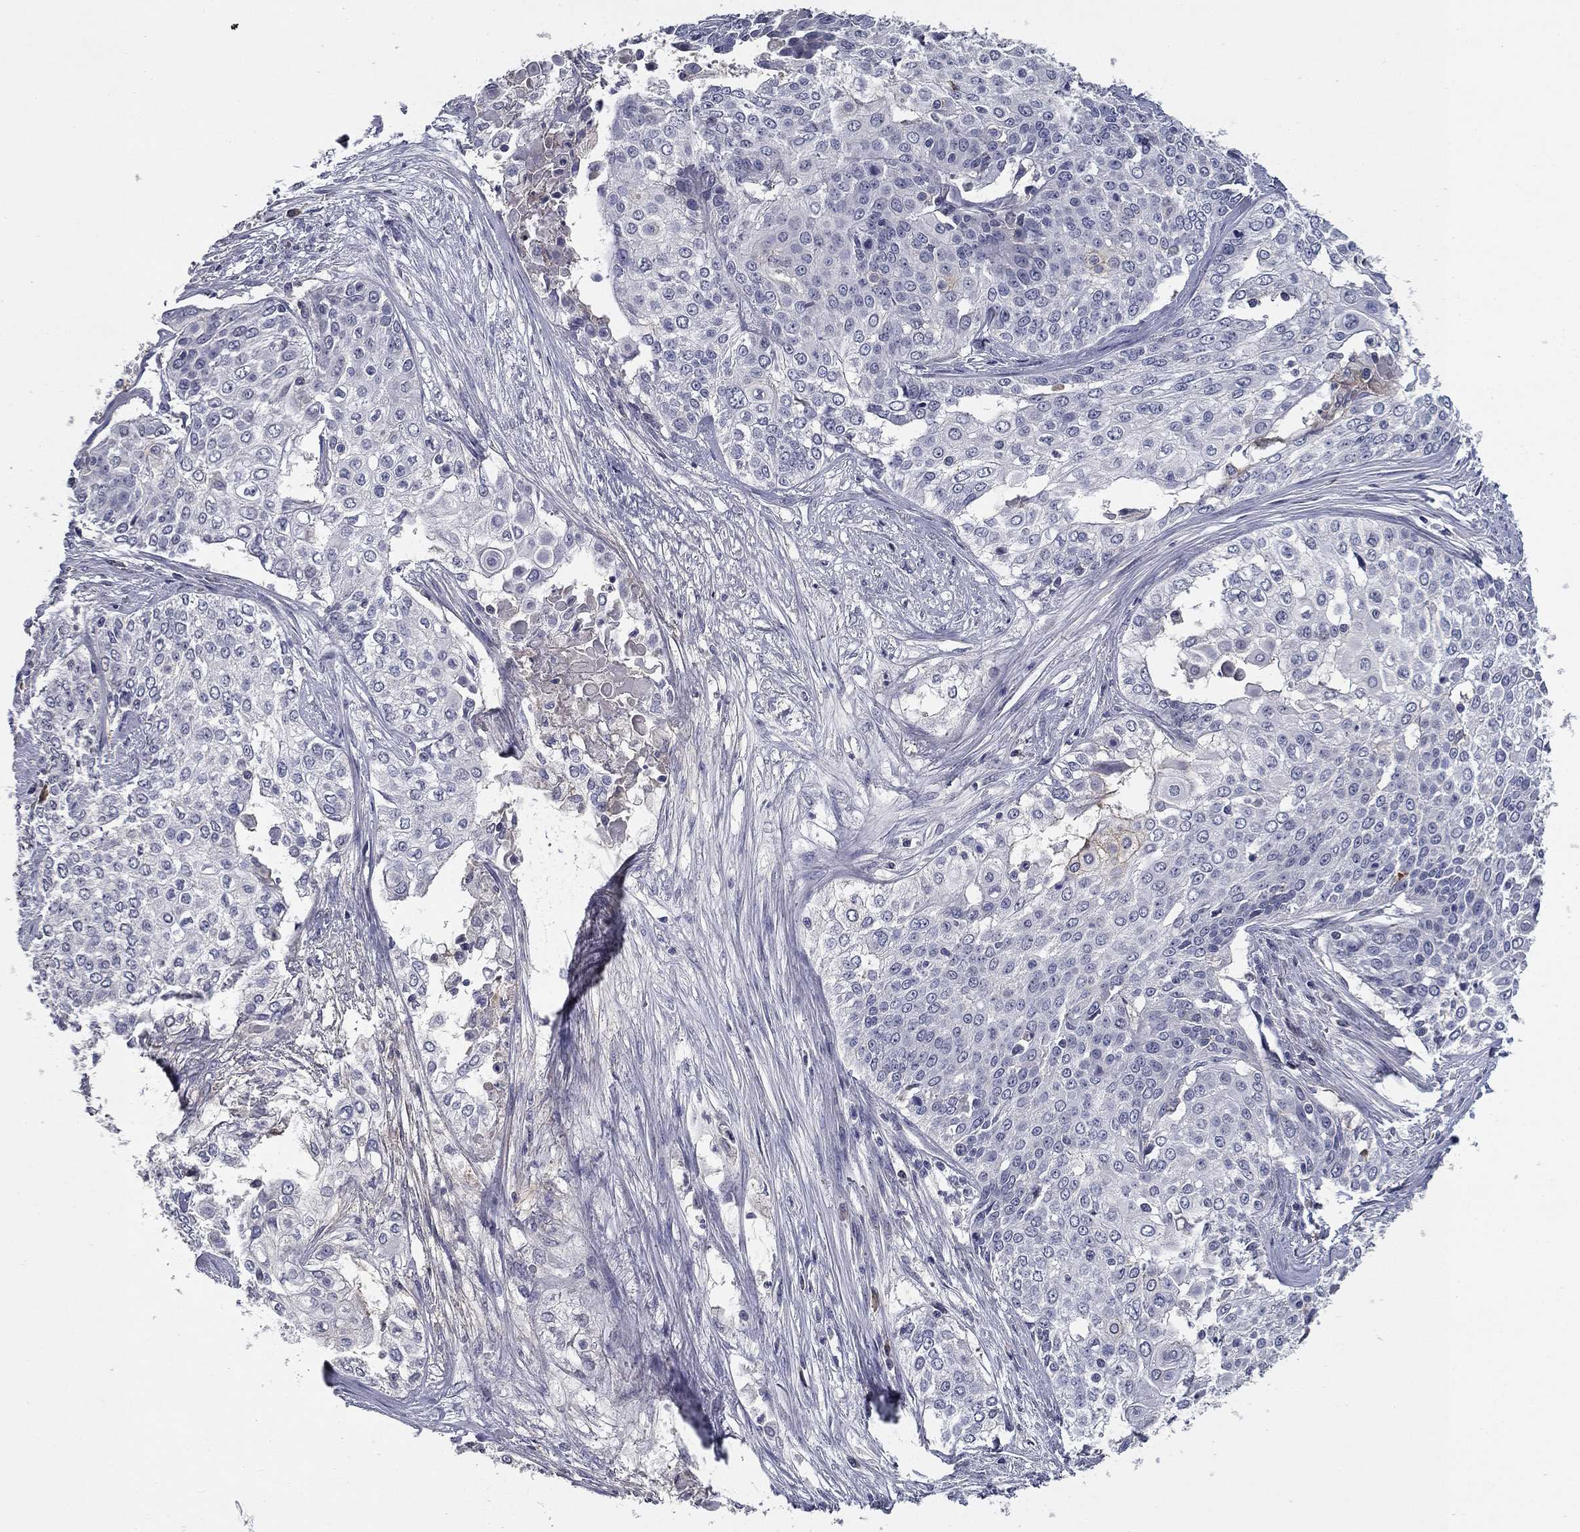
{"staining": {"intensity": "negative", "quantity": "none", "location": "none"}, "tissue": "cervical cancer", "cell_type": "Tumor cells", "image_type": "cancer", "snomed": [{"axis": "morphology", "description": "Squamous cell carcinoma, NOS"}, {"axis": "topography", "description": "Cervix"}], "caption": "This is a image of immunohistochemistry (IHC) staining of cervical cancer (squamous cell carcinoma), which shows no staining in tumor cells.", "gene": "CD274", "patient": {"sex": "female", "age": 39}}